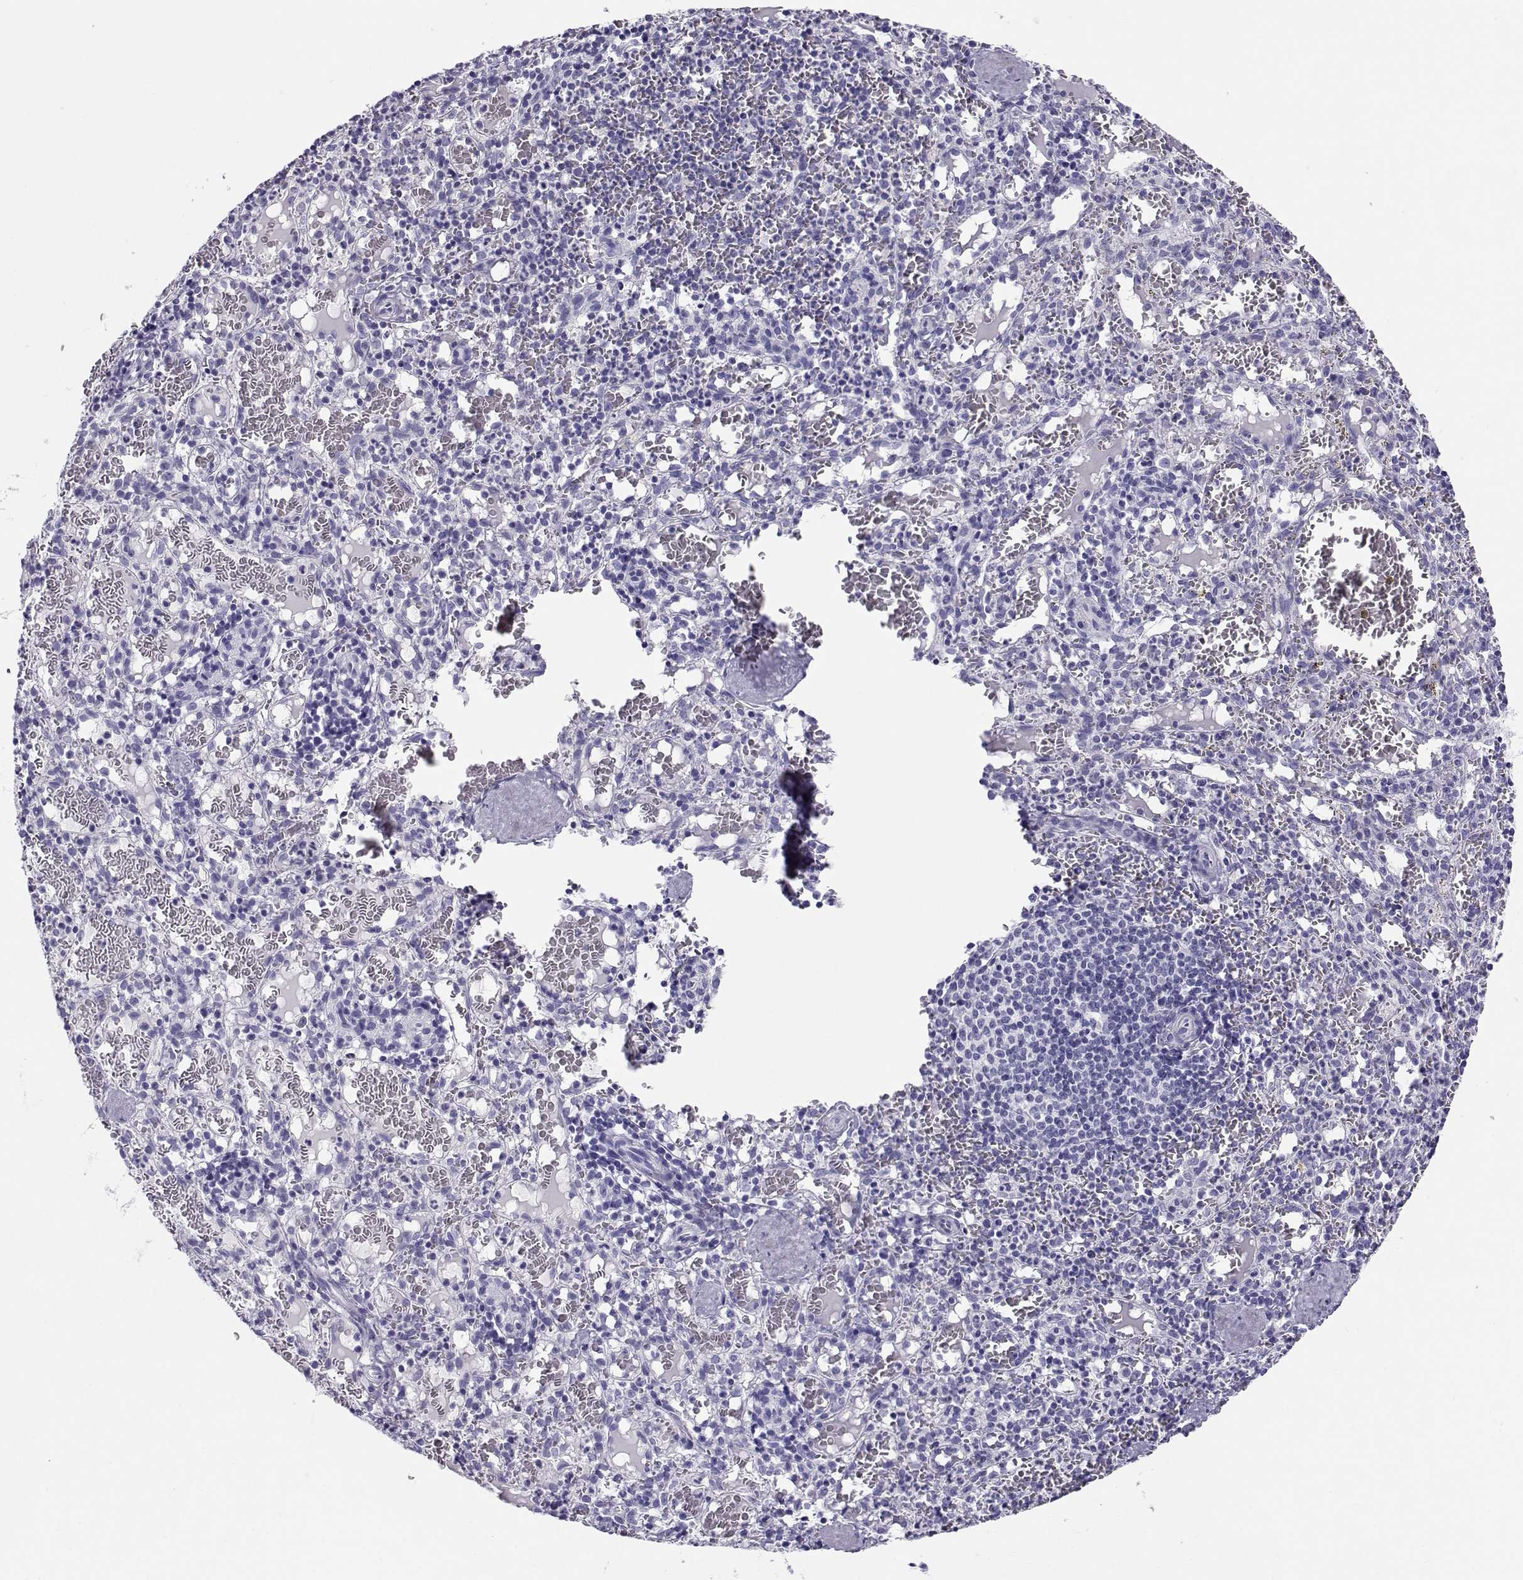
{"staining": {"intensity": "negative", "quantity": "none", "location": "none"}, "tissue": "spleen", "cell_type": "Cells in red pulp", "image_type": "normal", "snomed": [{"axis": "morphology", "description": "Normal tissue, NOS"}, {"axis": "topography", "description": "Spleen"}], "caption": "Protein analysis of benign spleen reveals no significant staining in cells in red pulp. (Stains: DAB IHC with hematoxylin counter stain, Microscopy: brightfield microscopy at high magnification).", "gene": "RHOXF2B", "patient": {"sex": "male", "age": 11}}